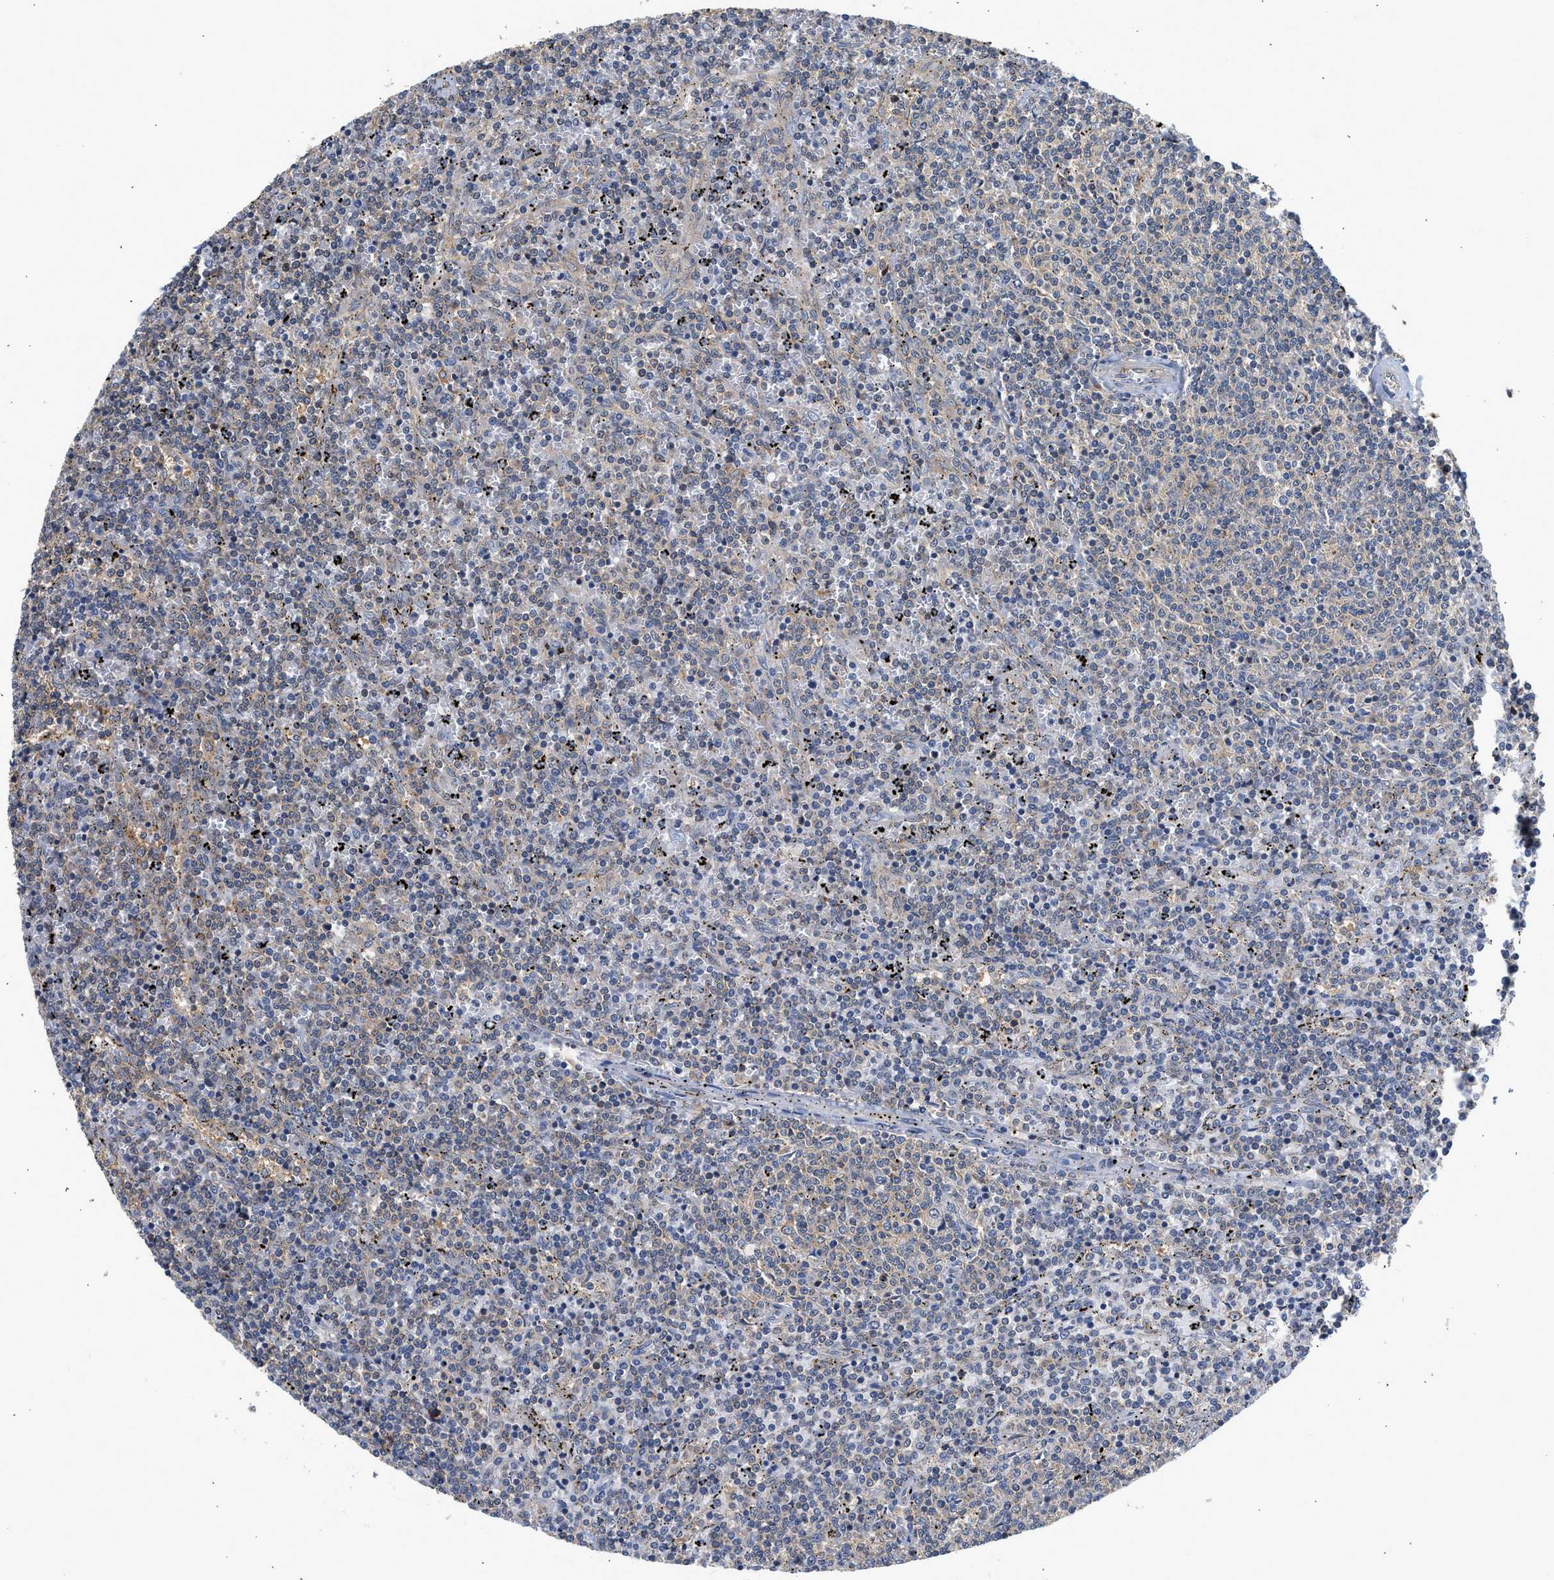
{"staining": {"intensity": "weak", "quantity": "<25%", "location": "cytoplasmic/membranous"}, "tissue": "lymphoma", "cell_type": "Tumor cells", "image_type": "cancer", "snomed": [{"axis": "morphology", "description": "Malignant lymphoma, non-Hodgkin's type, Low grade"}, {"axis": "topography", "description": "Spleen"}], "caption": "A micrograph of low-grade malignant lymphoma, non-Hodgkin's type stained for a protein shows no brown staining in tumor cells. (DAB (3,3'-diaminobenzidine) IHC with hematoxylin counter stain).", "gene": "POLG2", "patient": {"sex": "female", "age": 50}}